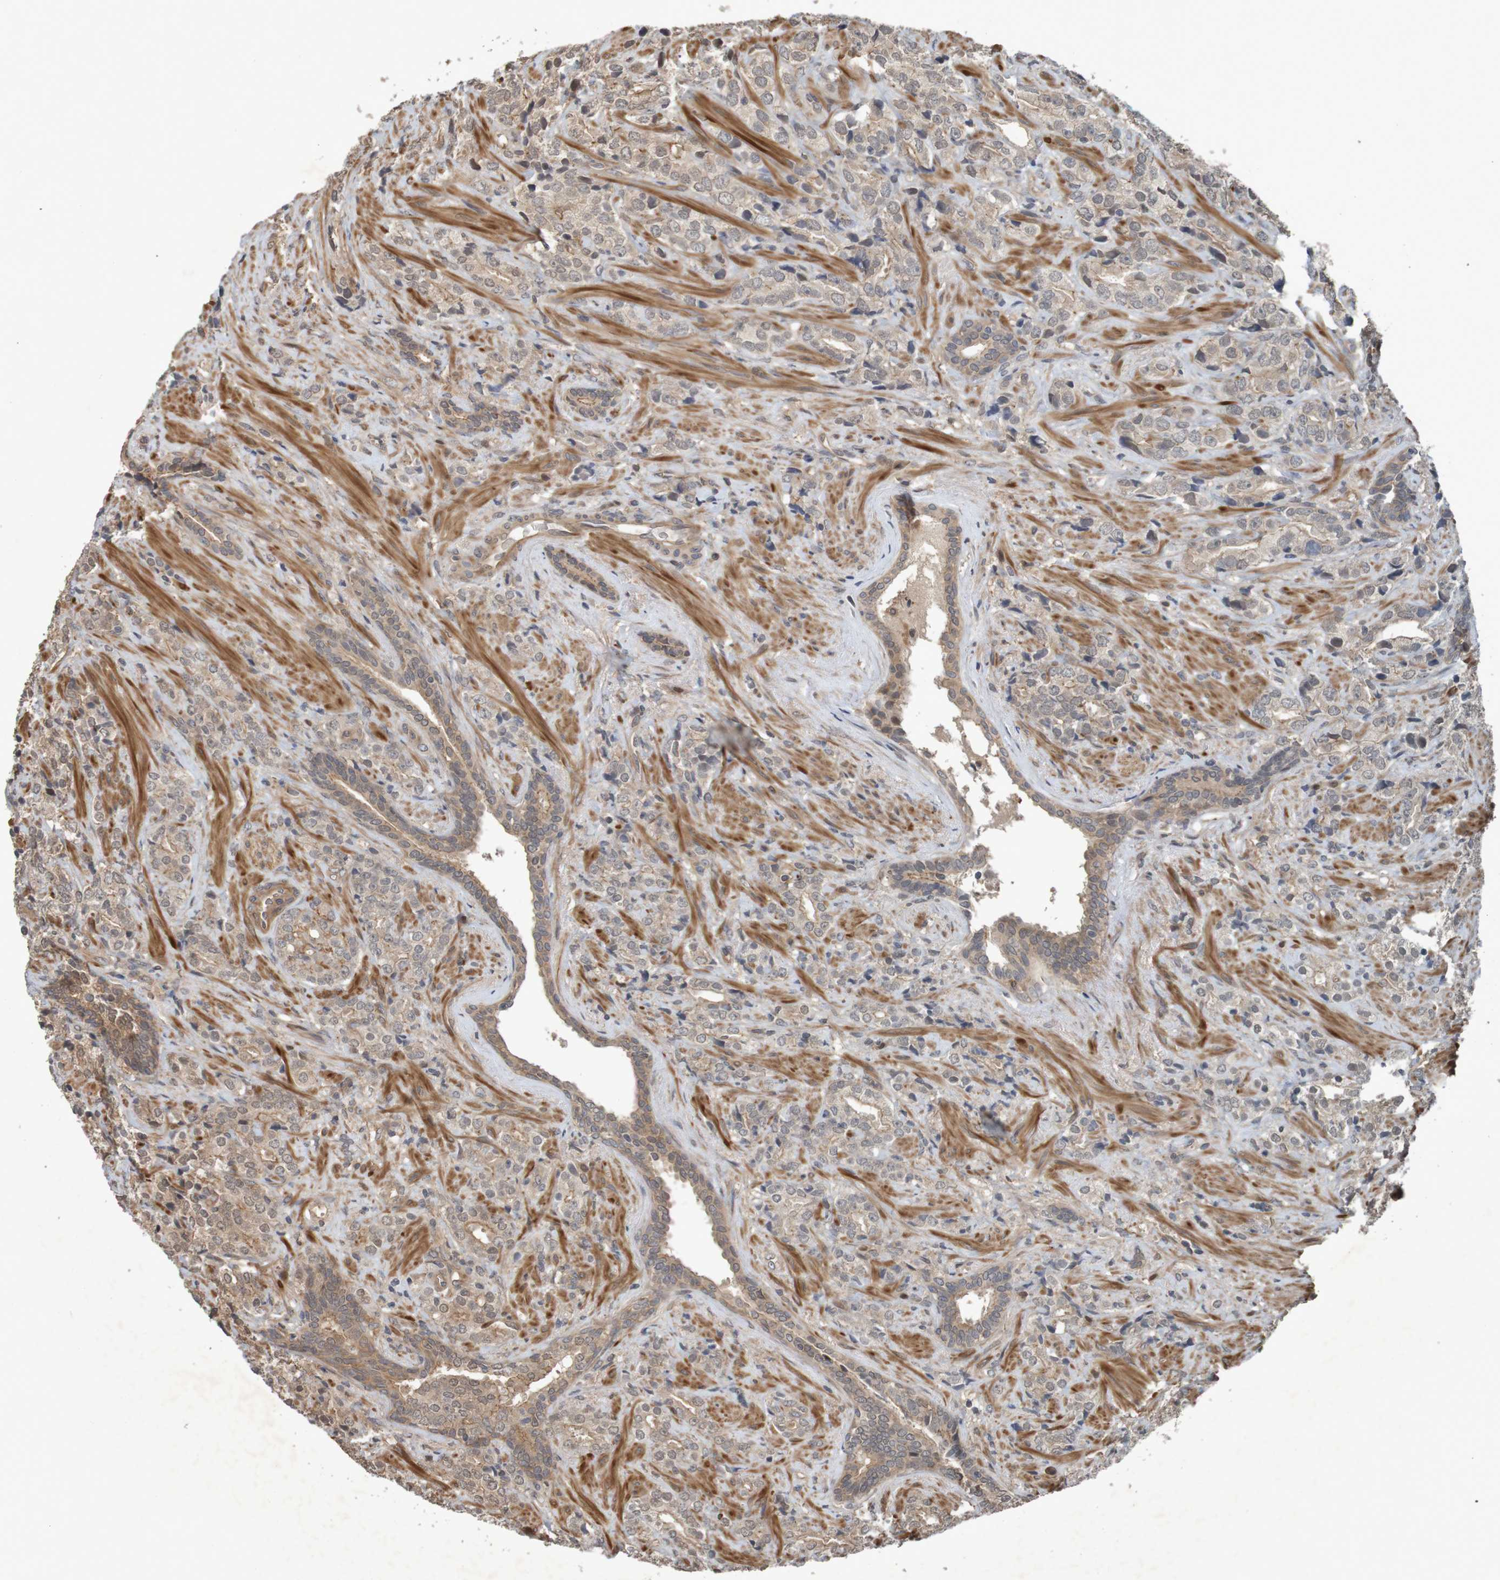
{"staining": {"intensity": "weak", "quantity": ">75%", "location": "cytoplasmic/membranous"}, "tissue": "prostate cancer", "cell_type": "Tumor cells", "image_type": "cancer", "snomed": [{"axis": "morphology", "description": "Adenocarcinoma, High grade"}, {"axis": "topography", "description": "Prostate"}], "caption": "High-magnification brightfield microscopy of prostate cancer (adenocarcinoma (high-grade)) stained with DAB (brown) and counterstained with hematoxylin (blue). tumor cells exhibit weak cytoplasmic/membranous expression is seen in approximately>75% of cells.", "gene": "ARHGEF11", "patient": {"sex": "male", "age": 71}}